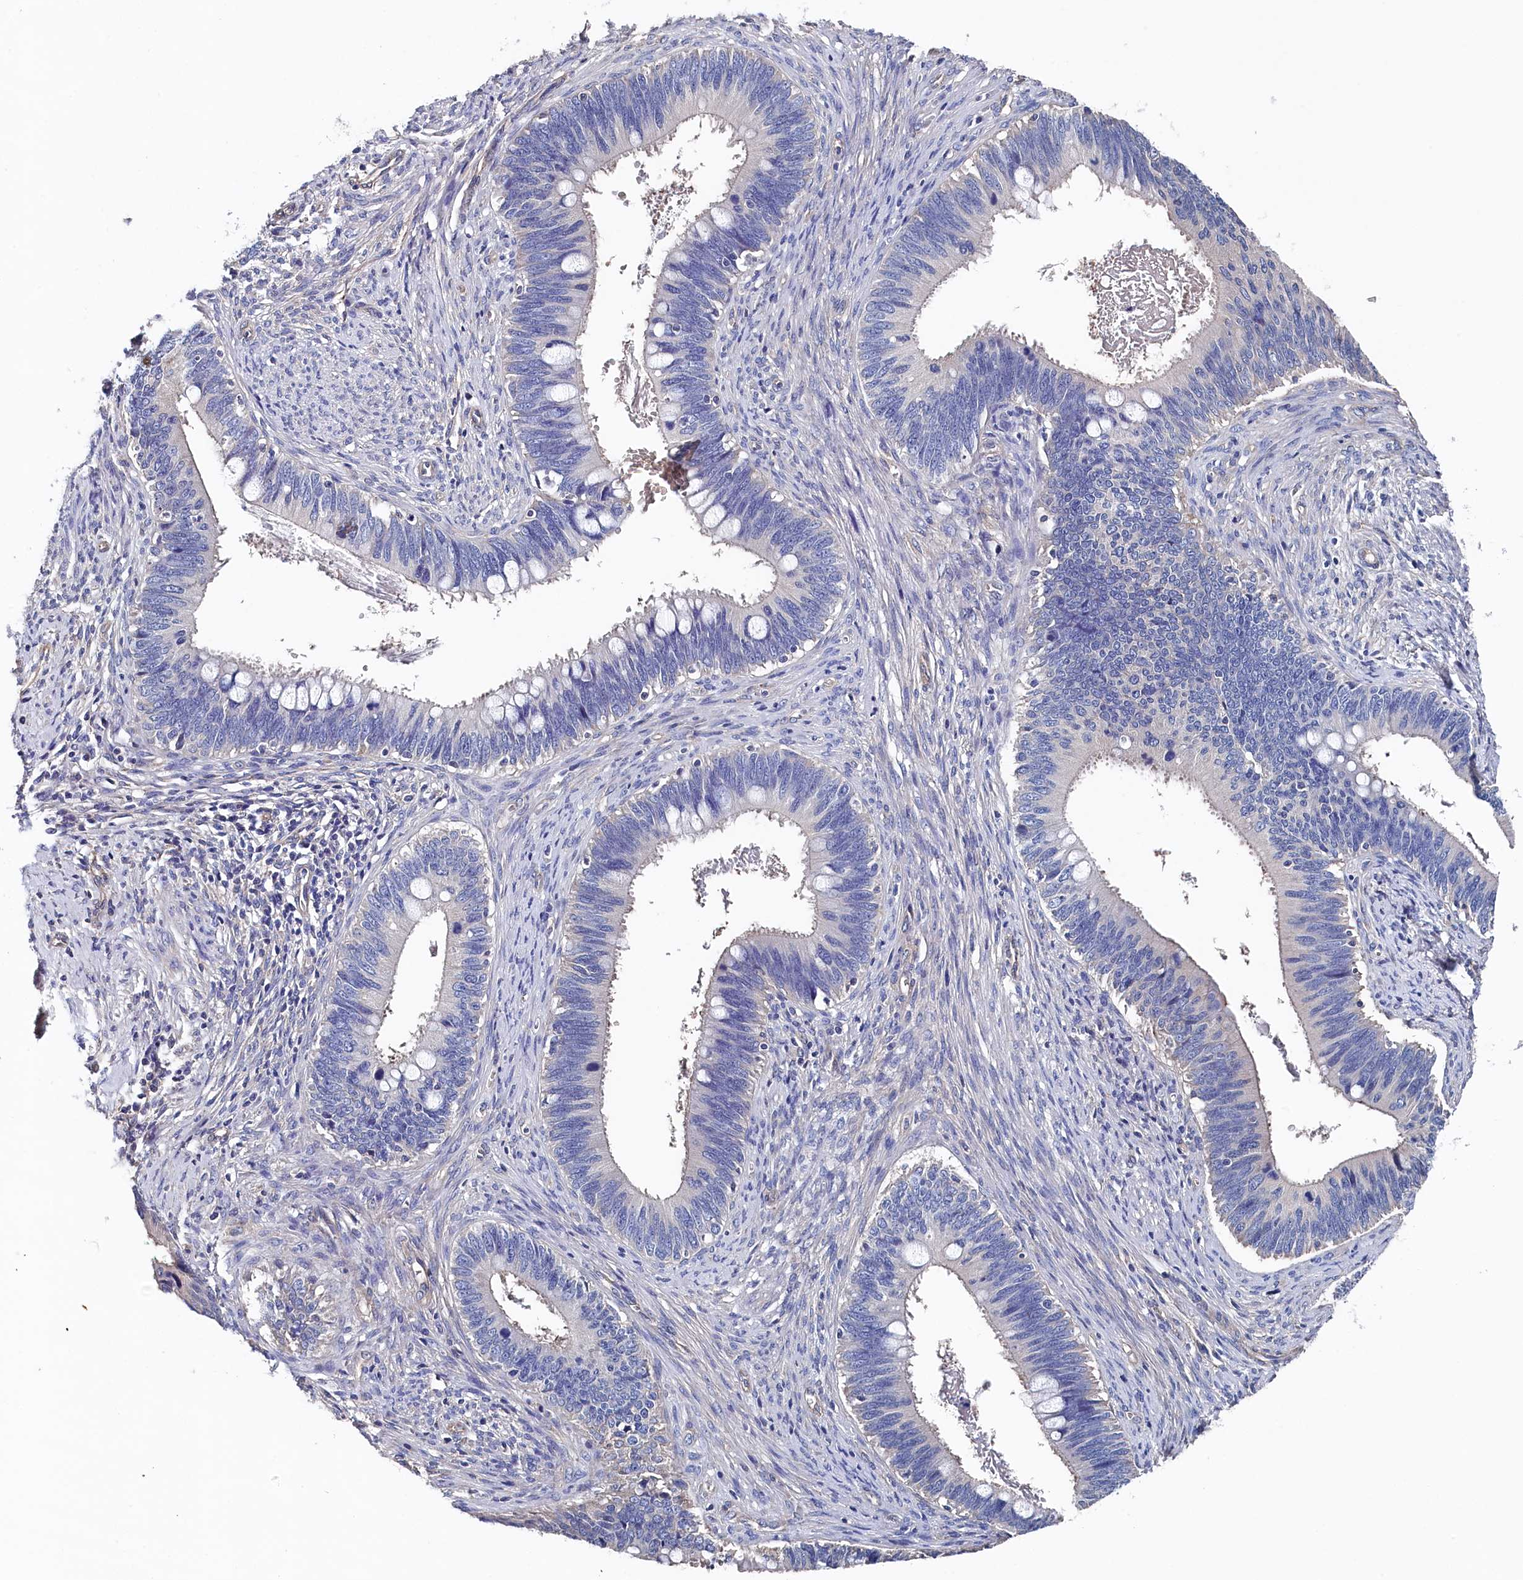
{"staining": {"intensity": "negative", "quantity": "none", "location": "none"}, "tissue": "cervical cancer", "cell_type": "Tumor cells", "image_type": "cancer", "snomed": [{"axis": "morphology", "description": "Adenocarcinoma, NOS"}, {"axis": "topography", "description": "Cervix"}], "caption": "This histopathology image is of cervical cancer stained with immunohistochemistry to label a protein in brown with the nuclei are counter-stained blue. There is no staining in tumor cells. Brightfield microscopy of immunohistochemistry stained with DAB (brown) and hematoxylin (blue), captured at high magnification.", "gene": "BHMT", "patient": {"sex": "female", "age": 42}}